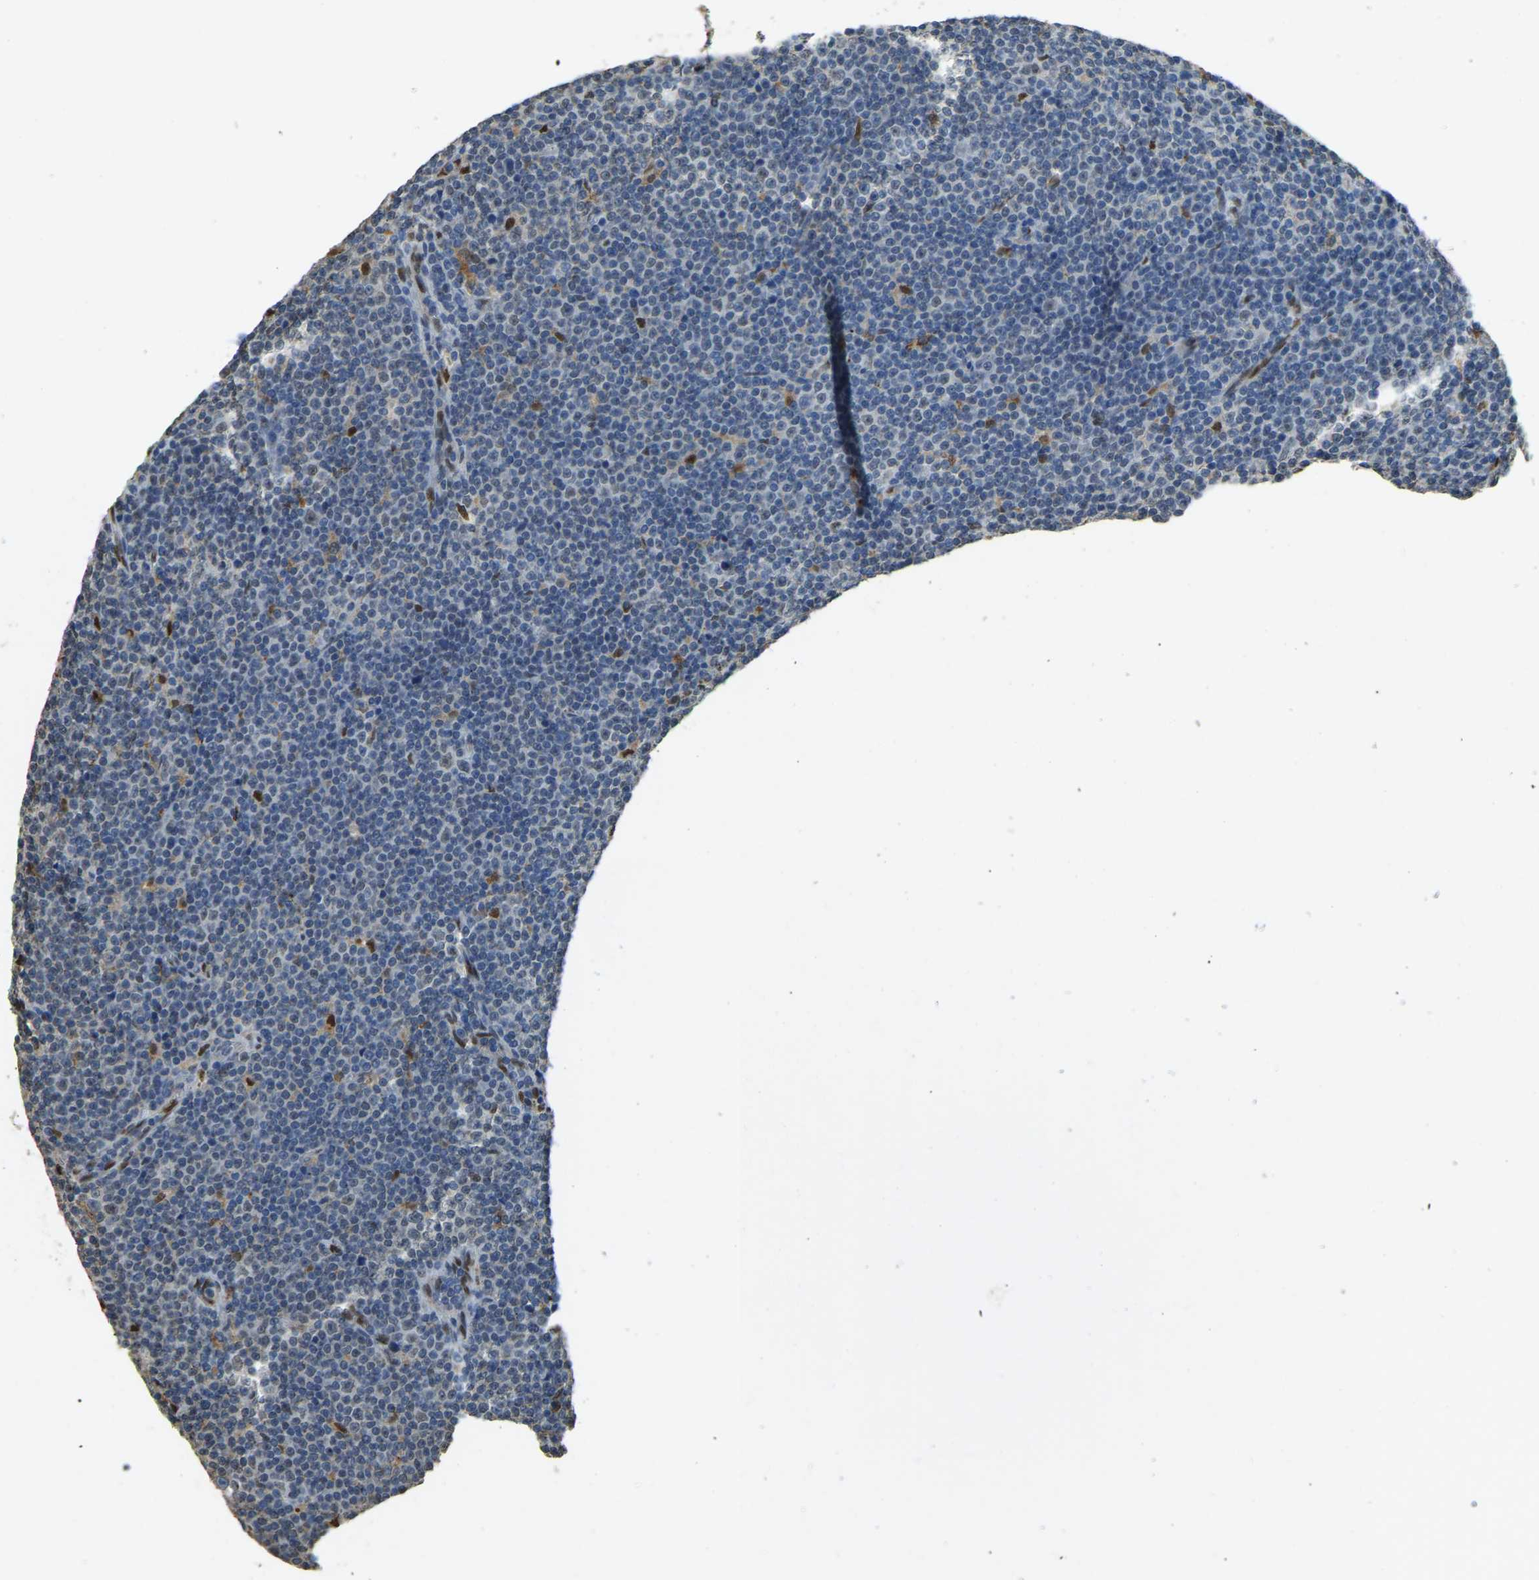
{"staining": {"intensity": "weak", "quantity": "<25%", "location": "nuclear"}, "tissue": "lymphoma", "cell_type": "Tumor cells", "image_type": "cancer", "snomed": [{"axis": "morphology", "description": "Malignant lymphoma, non-Hodgkin's type, Low grade"}, {"axis": "topography", "description": "Lymph node"}], "caption": "Lymphoma stained for a protein using immunohistochemistry (IHC) shows no positivity tumor cells.", "gene": "NANS", "patient": {"sex": "female", "age": 67}}